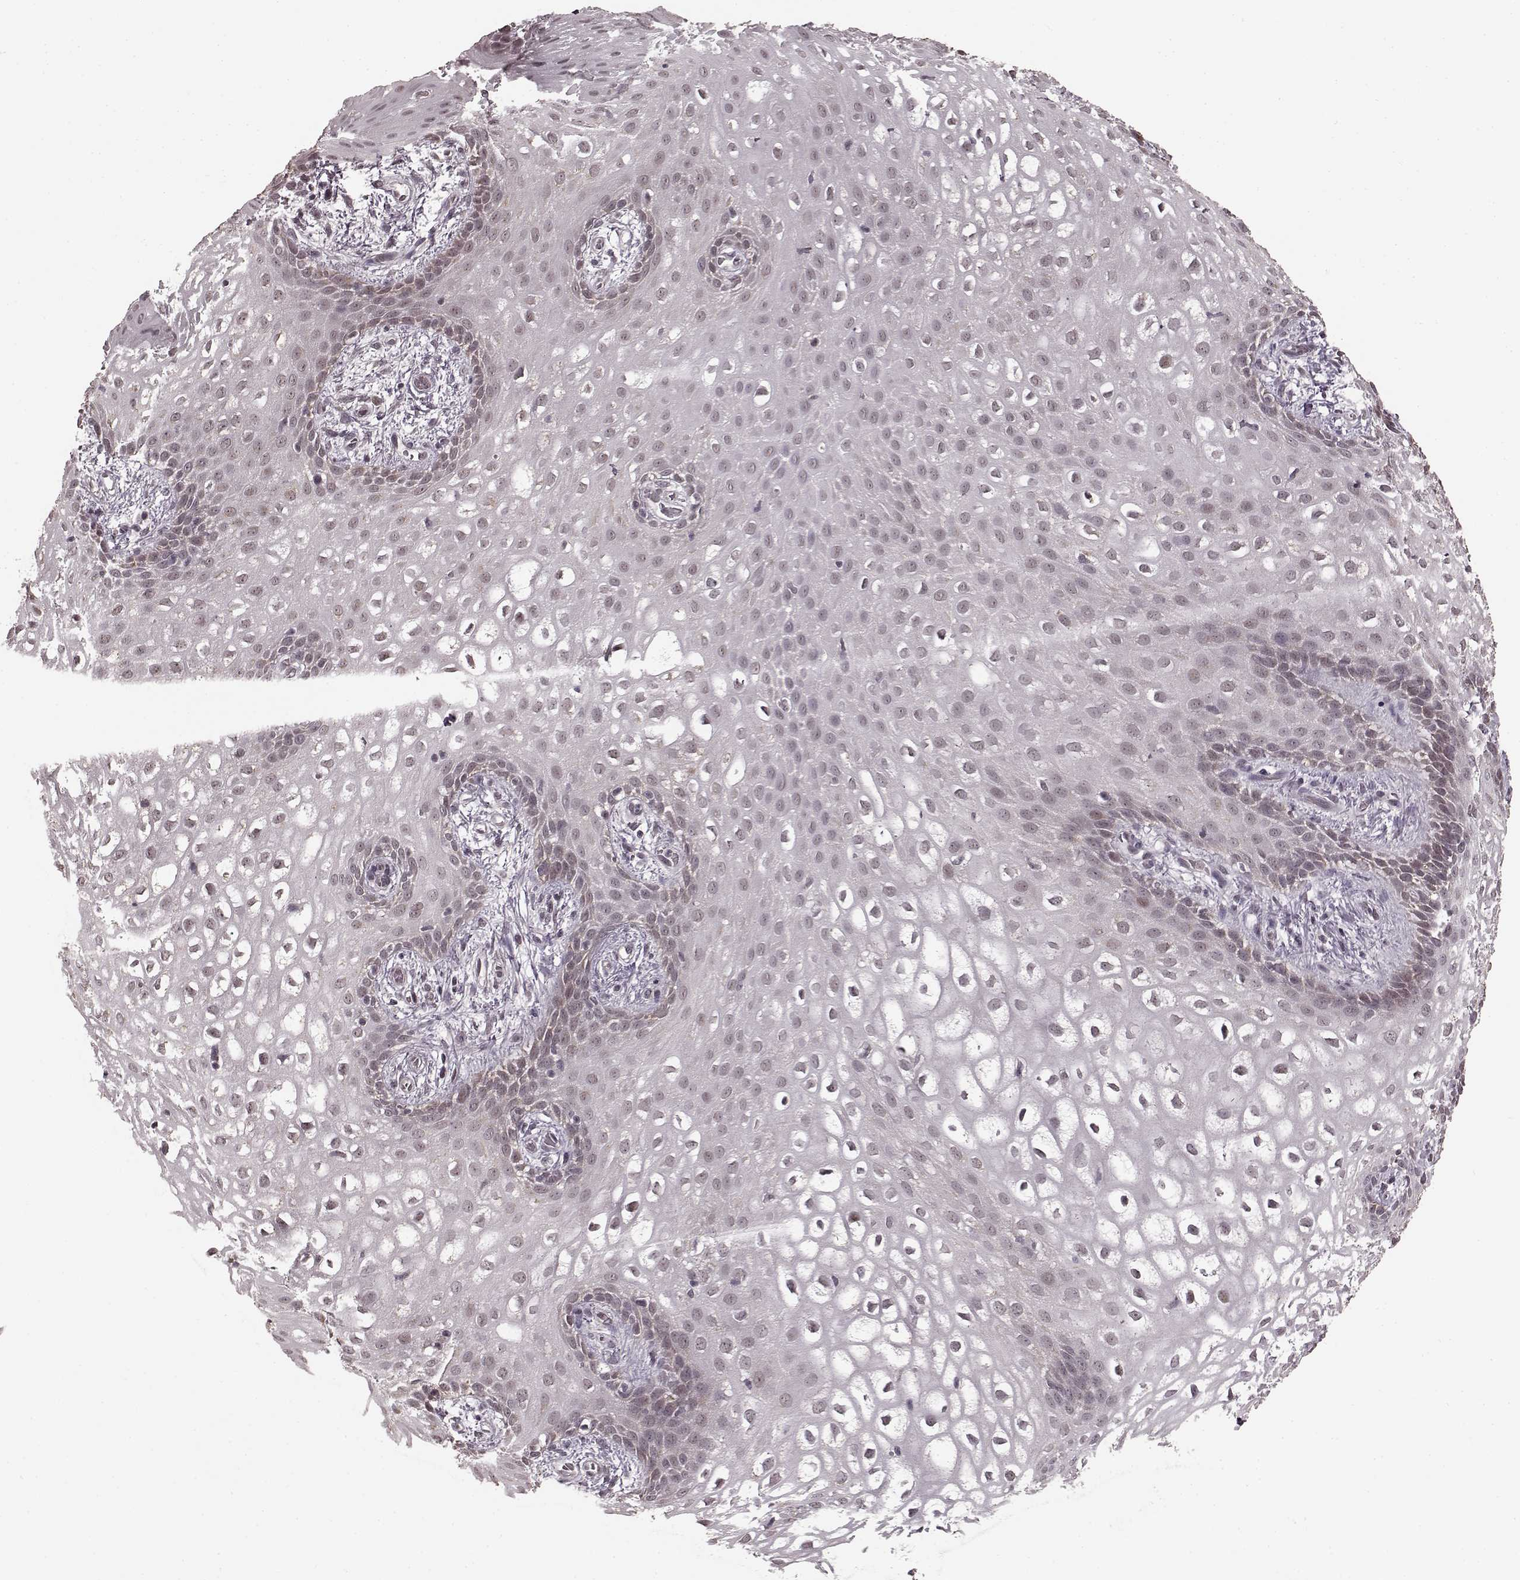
{"staining": {"intensity": "weak", "quantity": "<25%", "location": "nuclear"}, "tissue": "skin", "cell_type": "Epidermal cells", "image_type": "normal", "snomed": [{"axis": "morphology", "description": "Normal tissue, NOS"}, {"axis": "topography", "description": "Anal"}], "caption": "Immunohistochemistry of benign skin reveals no expression in epidermal cells. (Brightfield microscopy of DAB immunohistochemistry at high magnification).", "gene": "PLCB4", "patient": {"sex": "female", "age": 46}}